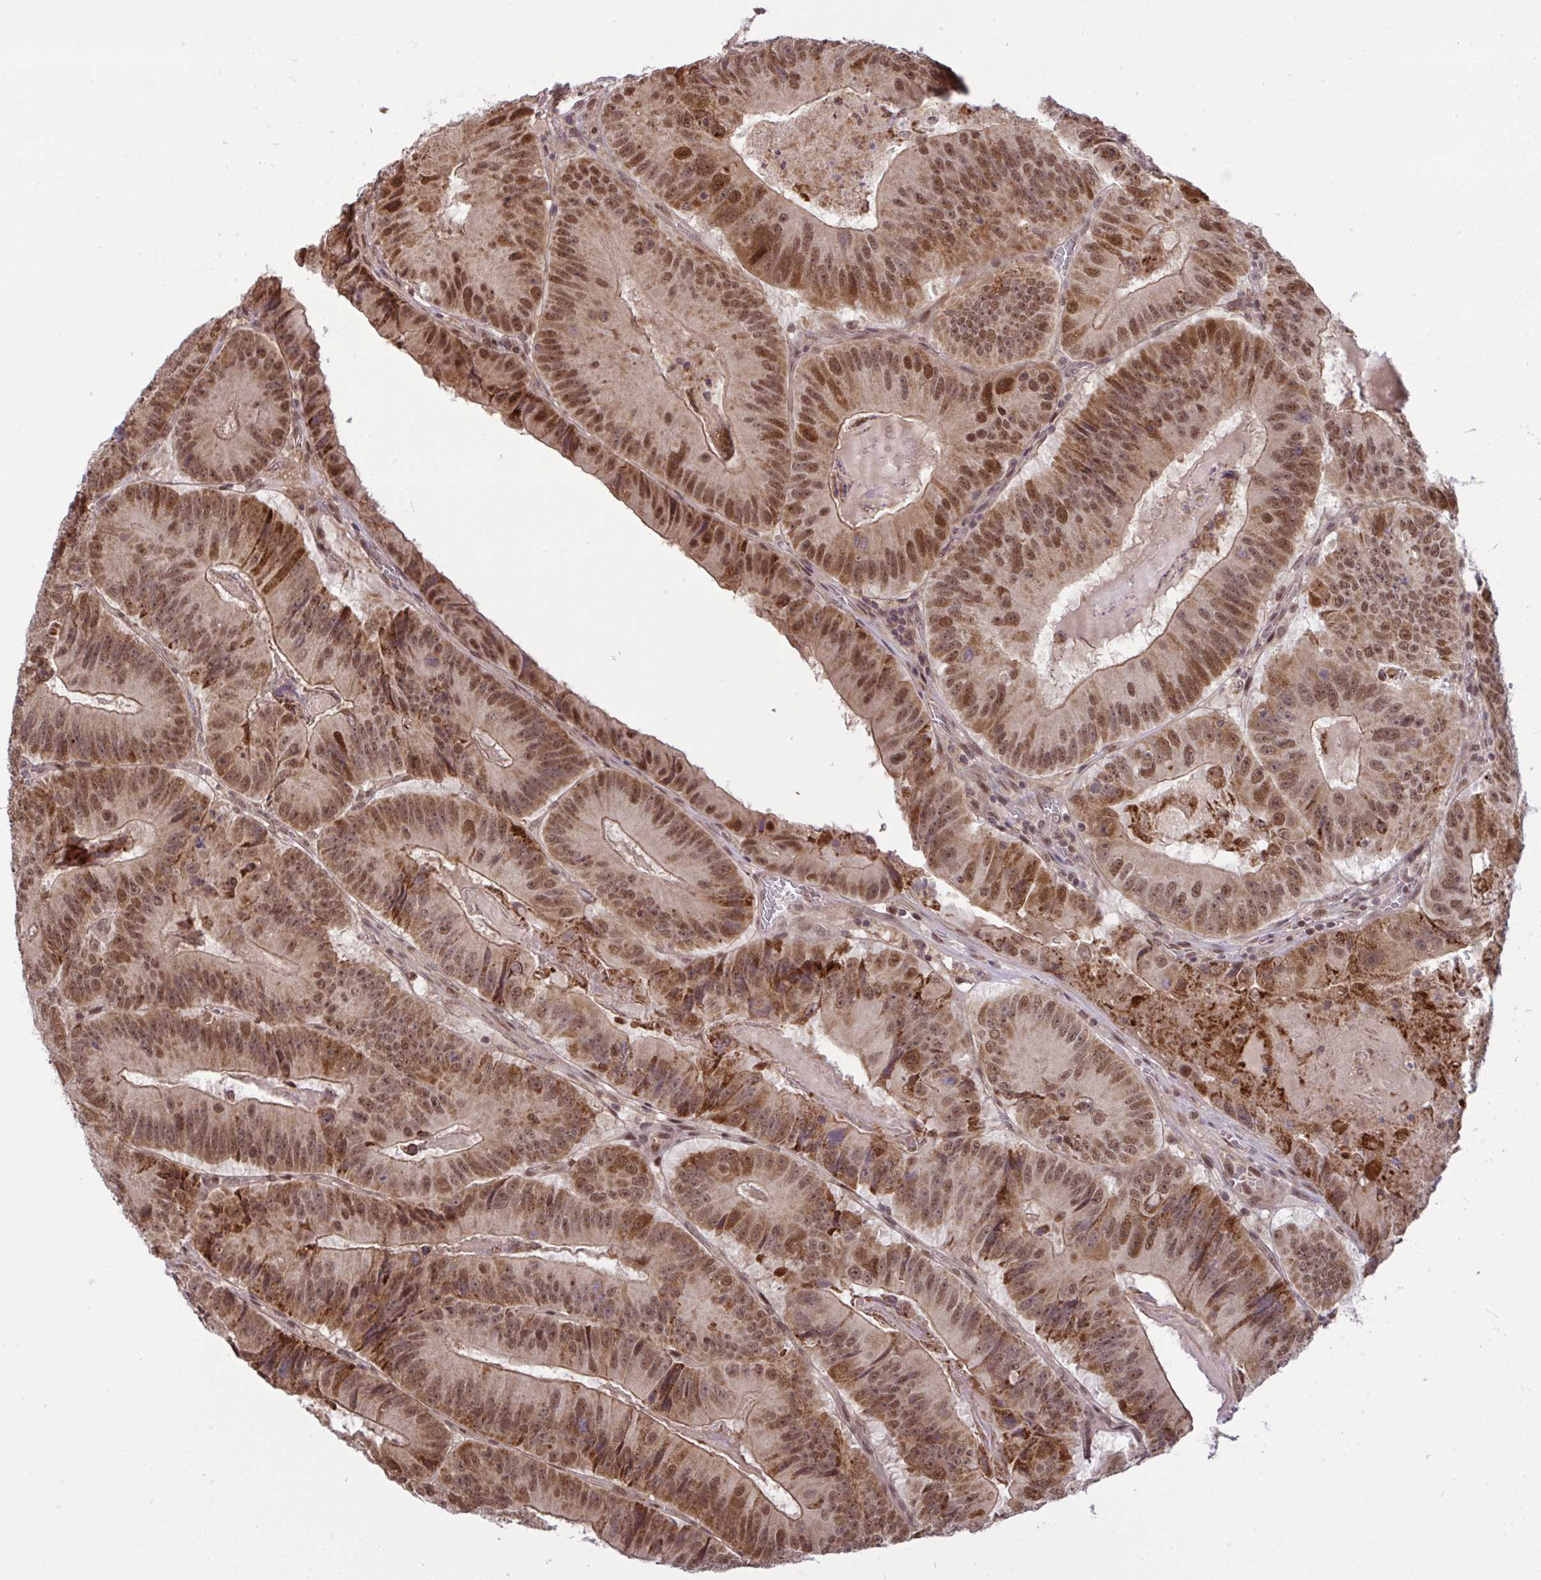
{"staining": {"intensity": "strong", "quantity": ">75%", "location": "cytoplasmic/membranous,nuclear"}, "tissue": "colorectal cancer", "cell_type": "Tumor cells", "image_type": "cancer", "snomed": [{"axis": "morphology", "description": "Adenocarcinoma, NOS"}, {"axis": "topography", "description": "Colon"}], "caption": "Immunohistochemistry photomicrograph of neoplastic tissue: human colorectal cancer stained using immunohistochemistry (IHC) shows high levels of strong protein expression localized specifically in the cytoplasmic/membranous and nuclear of tumor cells, appearing as a cytoplasmic/membranous and nuclear brown color.", "gene": "KLF2", "patient": {"sex": "female", "age": 86}}